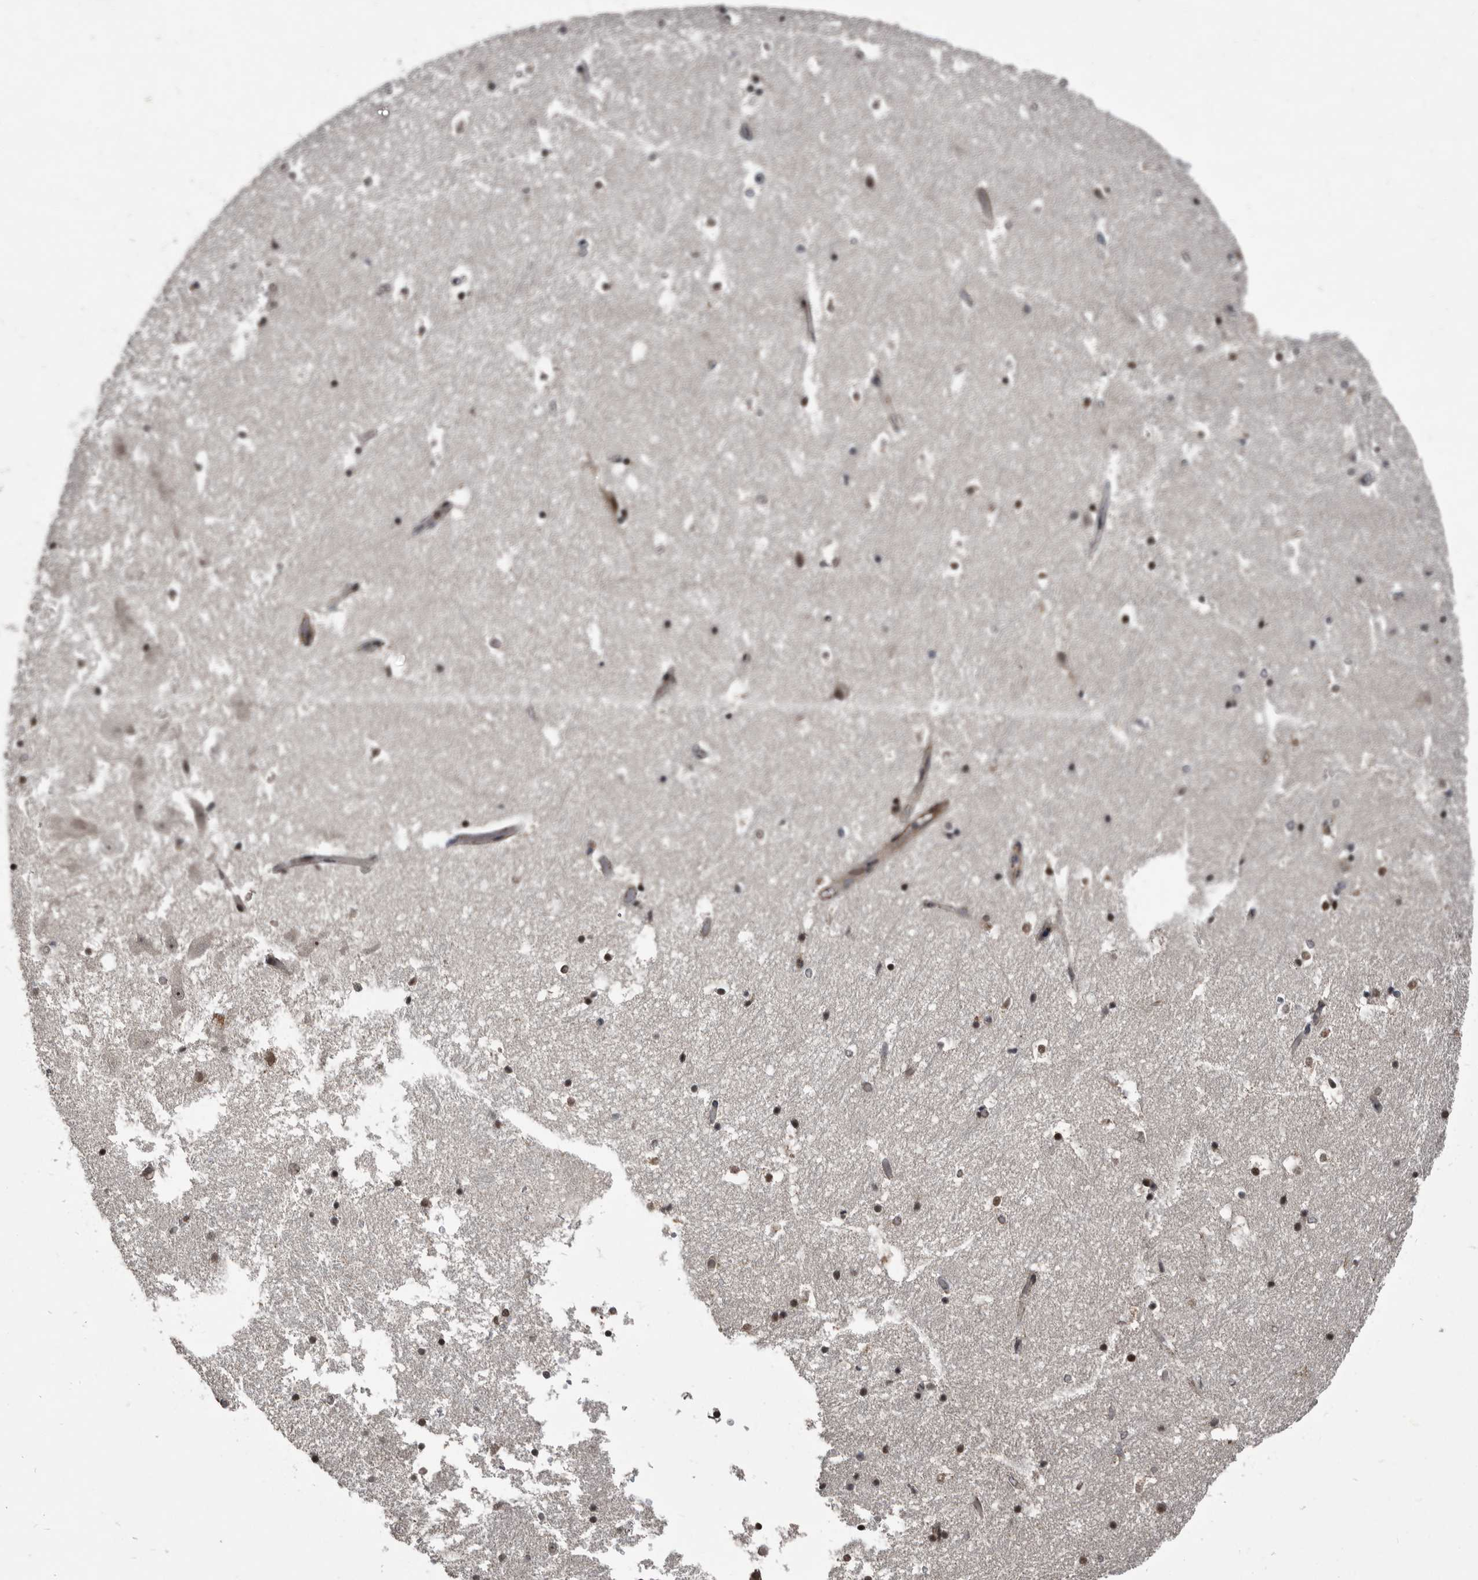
{"staining": {"intensity": "moderate", "quantity": "25%-75%", "location": "nuclear"}, "tissue": "hippocampus", "cell_type": "Glial cells", "image_type": "normal", "snomed": [{"axis": "morphology", "description": "Normal tissue, NOS"}, {"axis": "topography", "description": "Hippocampus"}], "caption": "Protein staining by IHC displays moderate nuclear expression in about 25%-75% of glial cells in unremarkable hippocampus.", "gene": "CHD1L", "patient": {"sex": "female", "age": 52}}